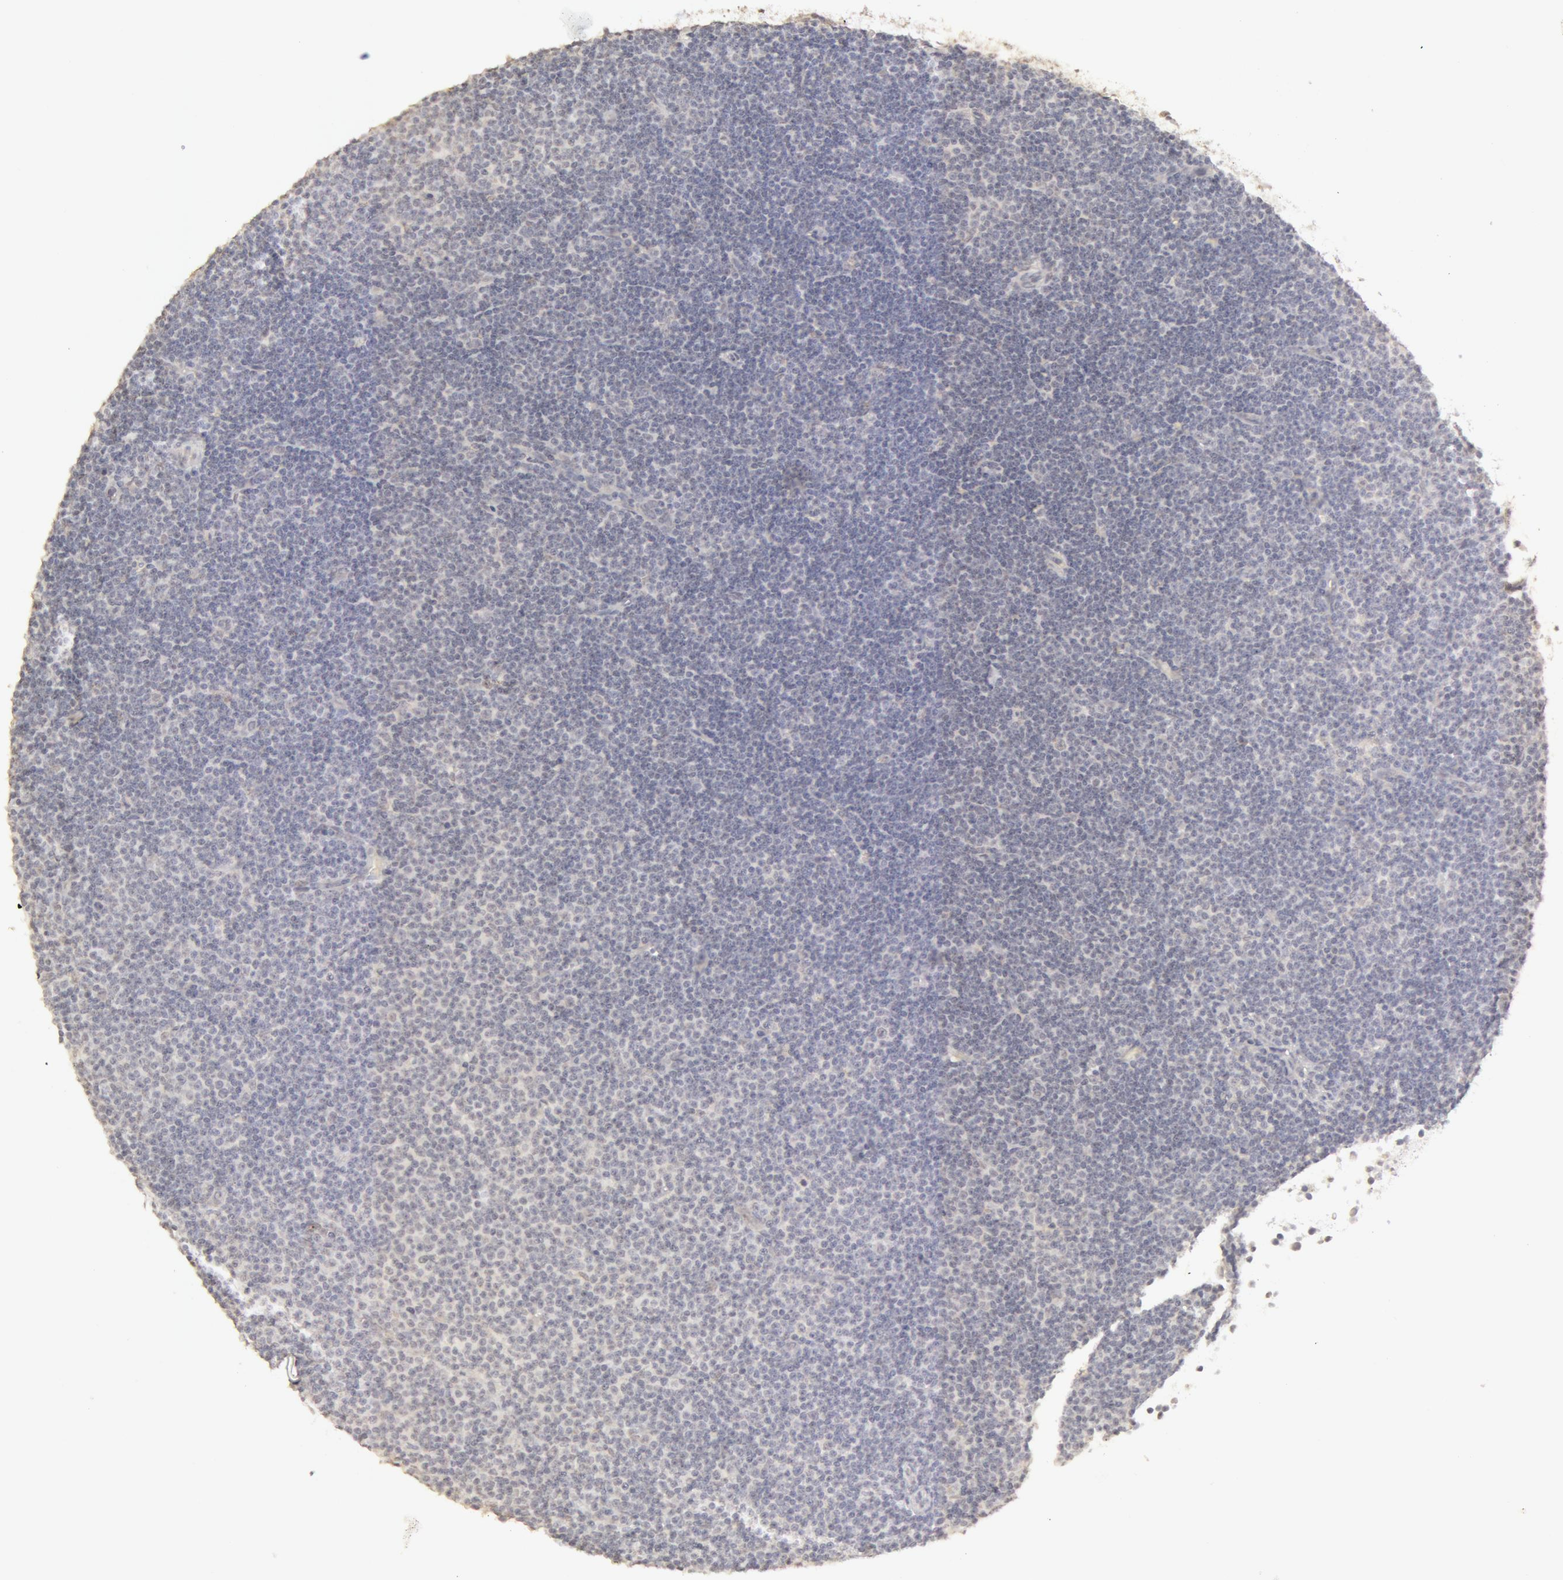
{"staining": {"intensity": "negative", "quantity": "none", "location": "none"}, "tissue": "lymphoma", "cell_type": "Tumor cells", "image_type": "cancer", "snomed": [{"axis": "morphology", "description": "Malignant lymphoma, non-Hodgkin's type, Low grade"}, {"axis": "topography", "description": "Lymph node"}], "caption": "Micrograph shows no protein positivity in tumor cells of low-grade malignant lymphoma, non-Hodgkin's type tissue.", "gene": "ADAM10", "patient": {"sex": "male", "age": 57}}